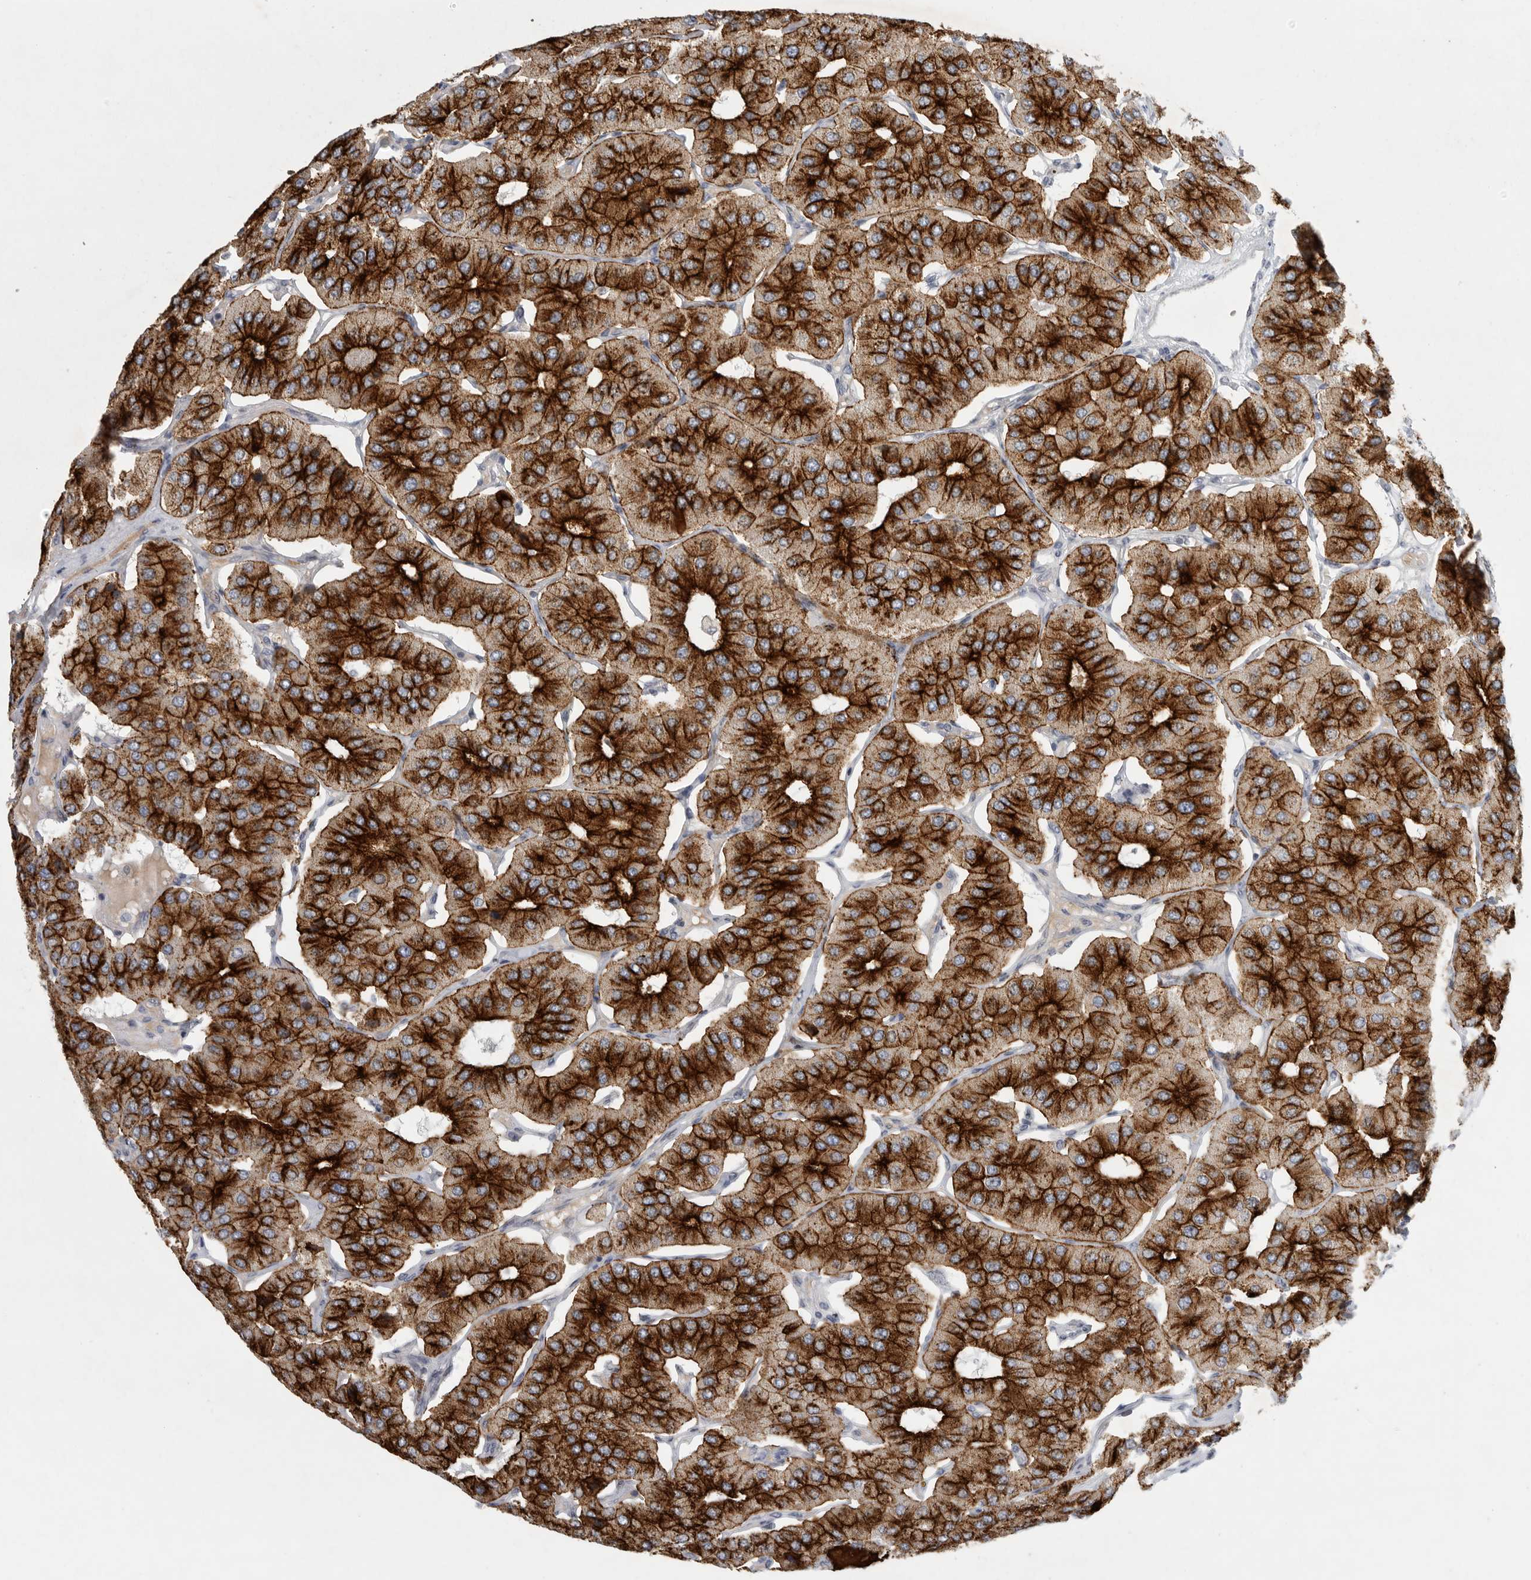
{"staining": {"intensity": "strong", "quantity": ">75%", "location": "cytoplasmic/membranous"}, "tissue": "parathyroid gland", "cell_type": "Glandular cells", "image_type": "normal", "snomed": [{"axis": "morphology", "description": "Normal tissue, NOS"}, {"axis": "morphology", "description": "Adenoma, NOS"}, {"axis": "topography", "description": "Parathyroid gland"}], "caption": "Glandular cells exhibit high levels of strong cytoplasmic/membranous expression in about >75% of cells in benign parathyroid gland. Nuclei are stained in blue.", "gene": "TMEM69", "patient": {"sex": "female", "age": 86}}